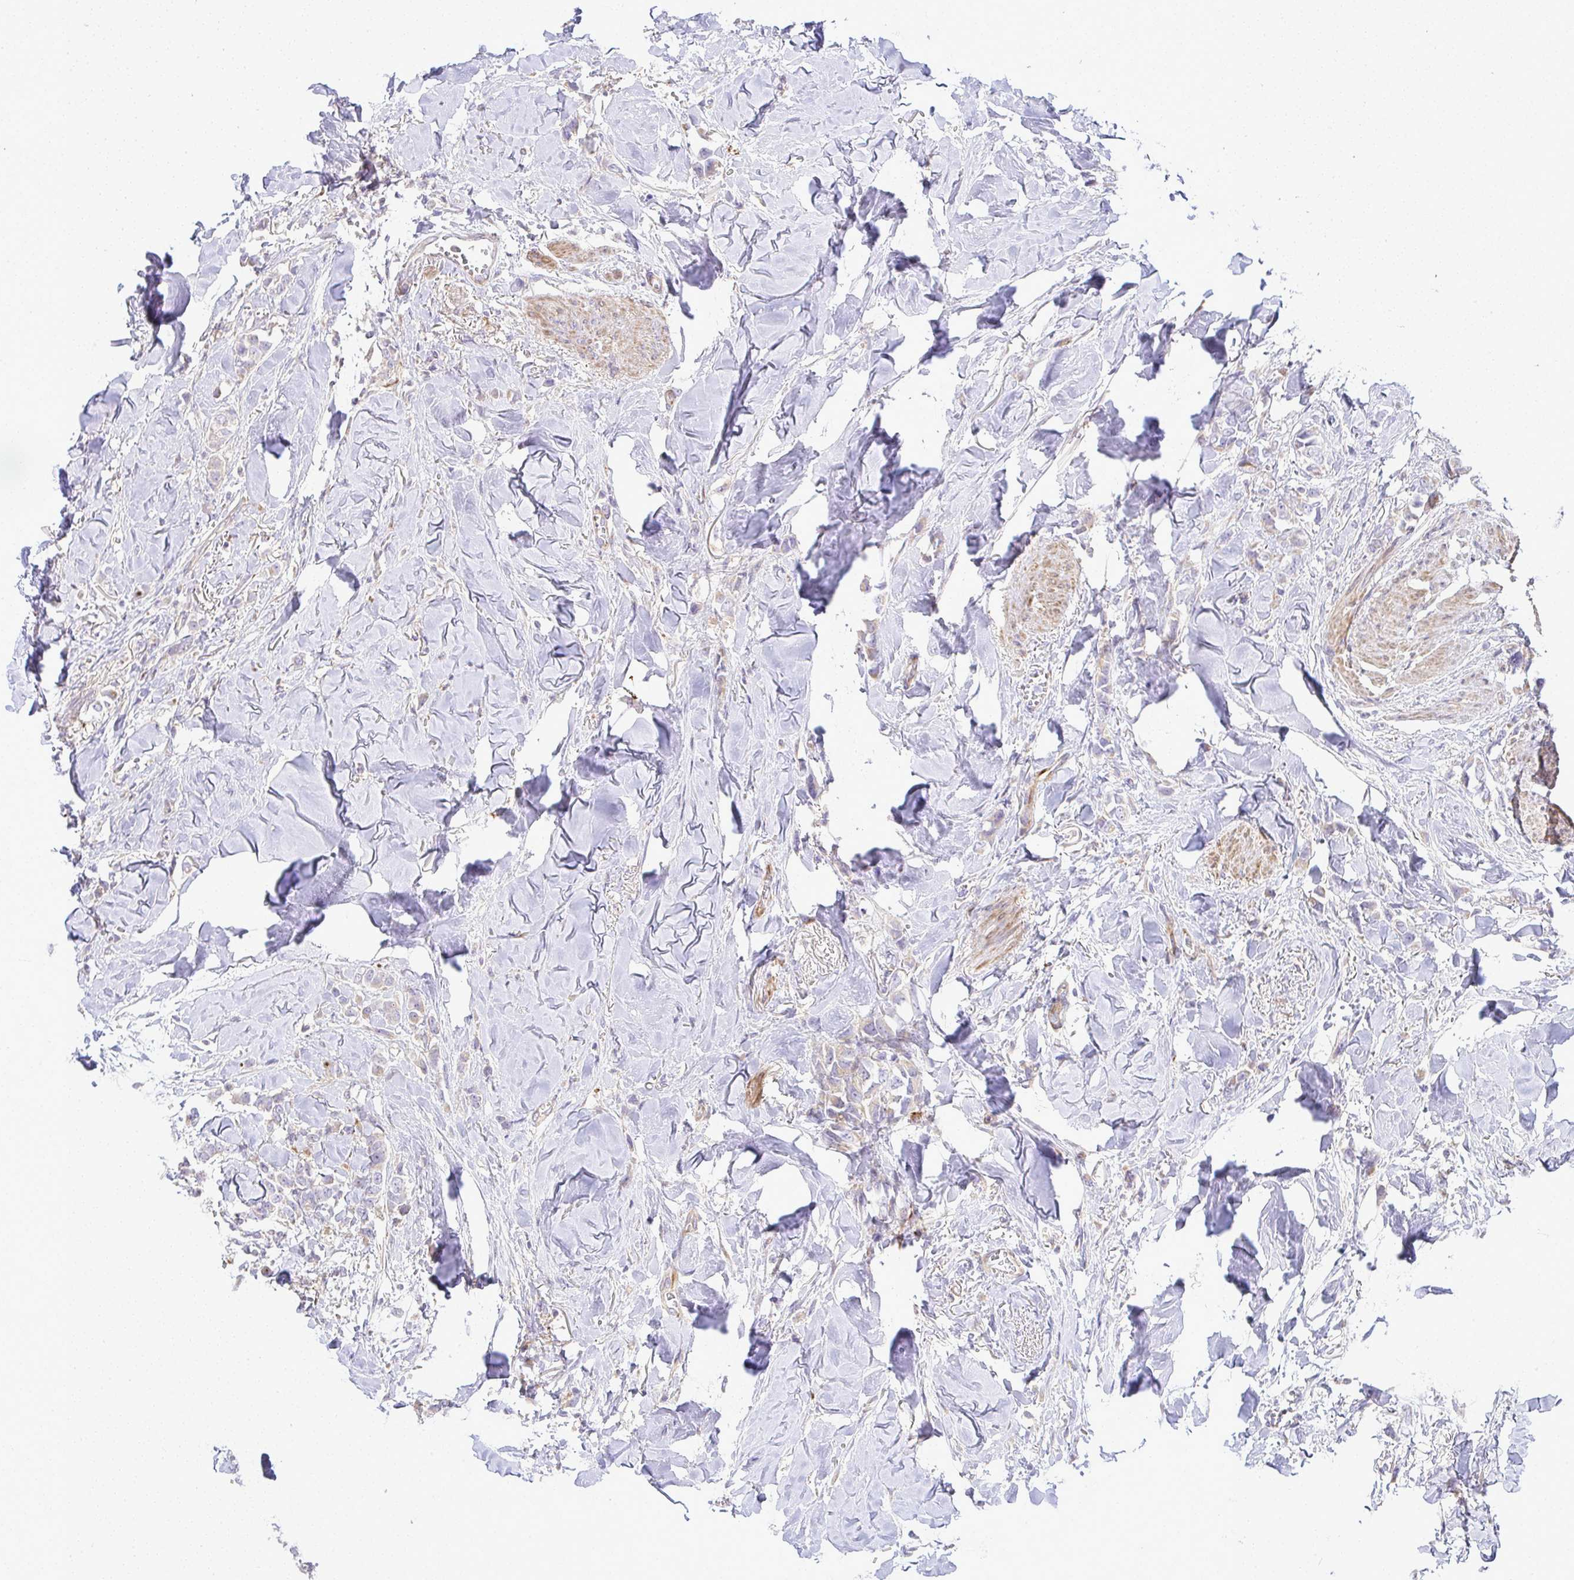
{"staining": {"intensity": "negative", "quantity": "none", "location": "none"}, "tissue": "breast cancer", "cell_type": "Tumor cells", "image_type": "cancer", "snomed": [{"axis": "morphology", "description": "Lobular carcinoma"}, {"axis": "topography", "description": "Breast"}], "caption": "DAB immunohistochemical staining of lobular carcinoma (breast) reveals no significant expression in tumor cells.", "gene": "GRID2", "patient": {"sex": "female", "age": 91}}